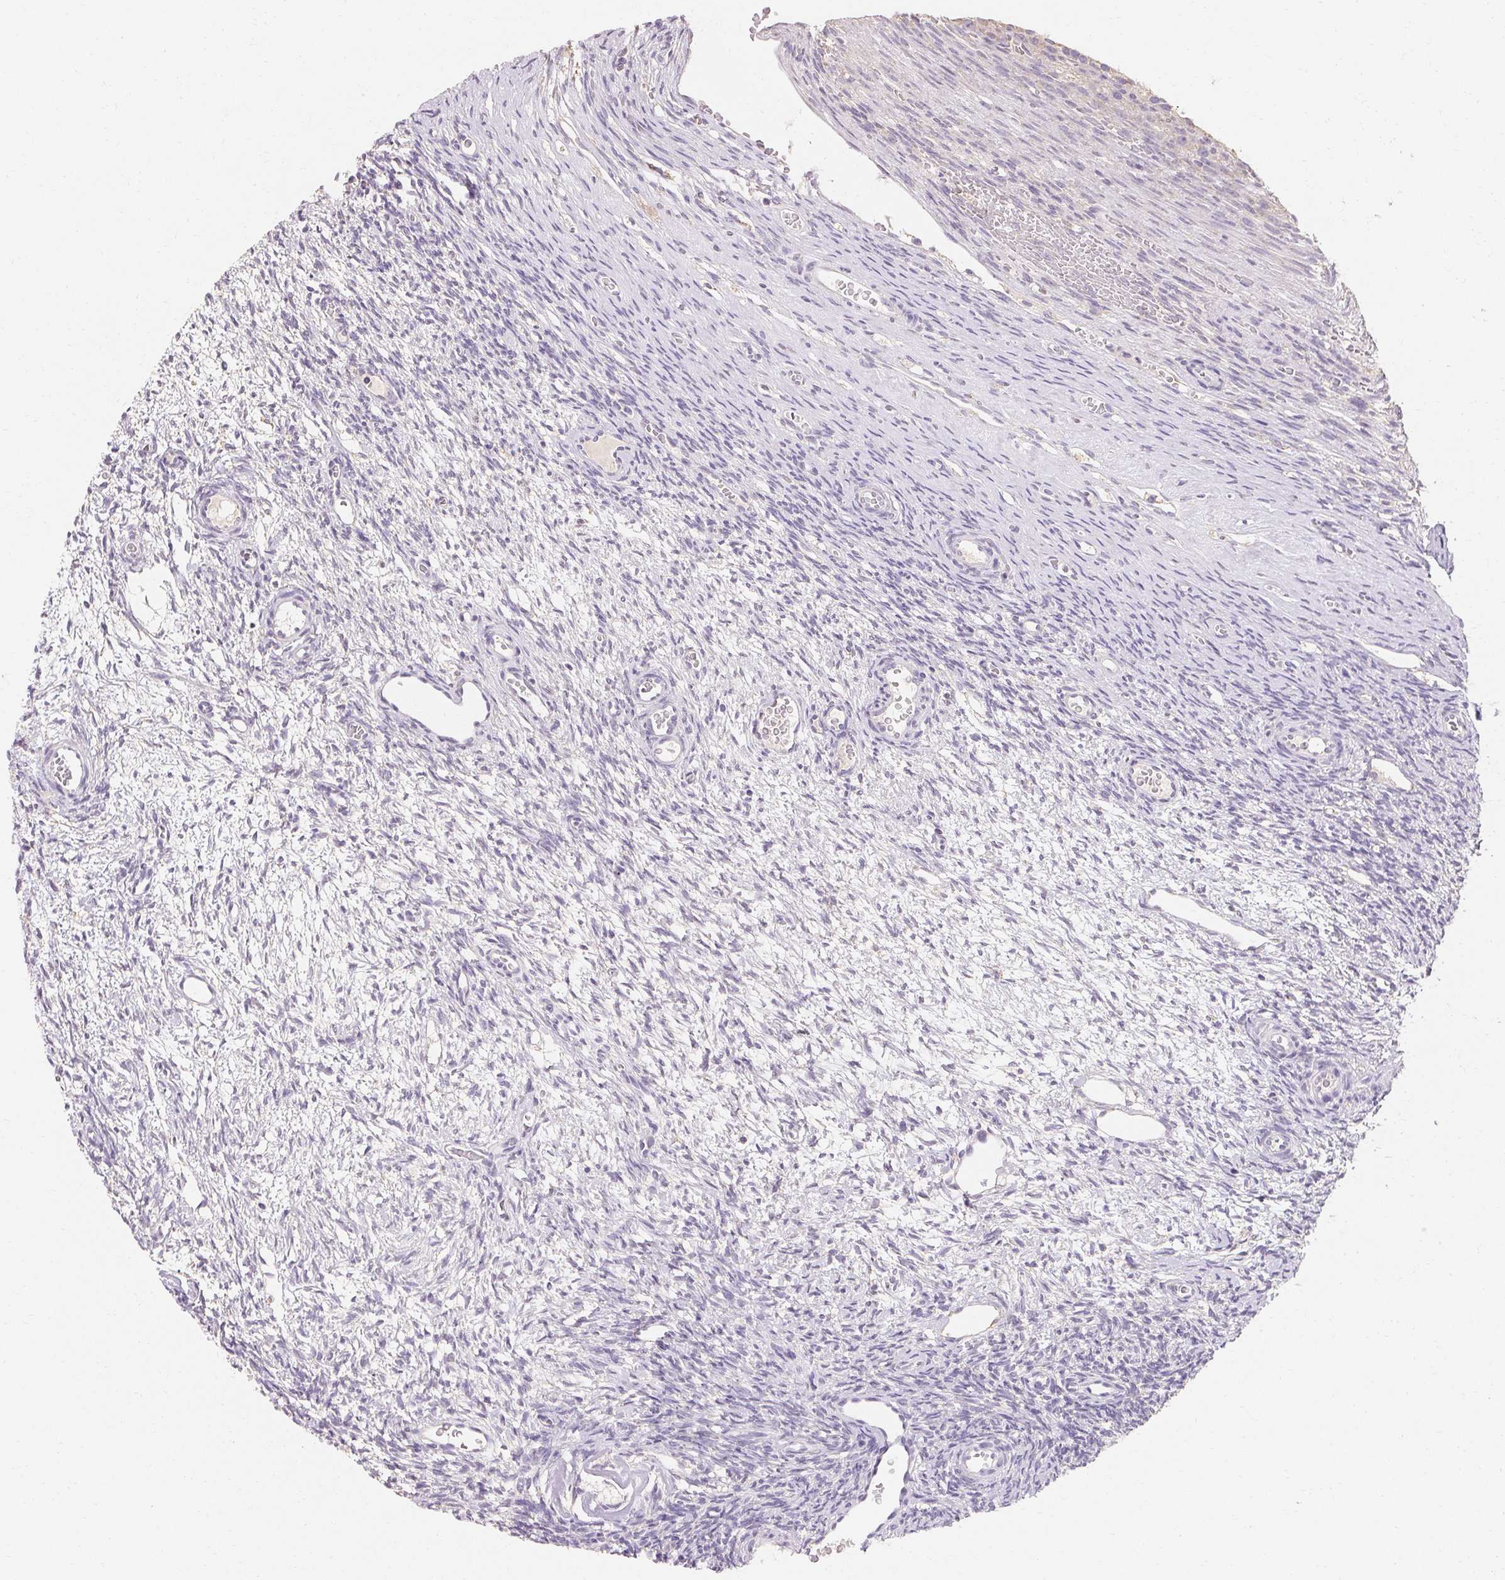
{"staining": {"intensity": "negative", "quantity": "none", "location": "none"}, "tissue": "ovary", "cell_type": "Follicle cells", "image_type": "normal", "snomed": [{"axis": "morphology", "description": "Normal tissue, NOS"}, {"axis": "topography", "description": "Ovary"}], "caption": "Immunohistochemical staining of benign human ovary exhibits no significant positivity in follicle cells. (DAB (3,3'-diaminobenzidine) immunohistochemistry, high magnification).", "gene": "MAP7D2", "patient": {"sex": "female", "age": 34}}